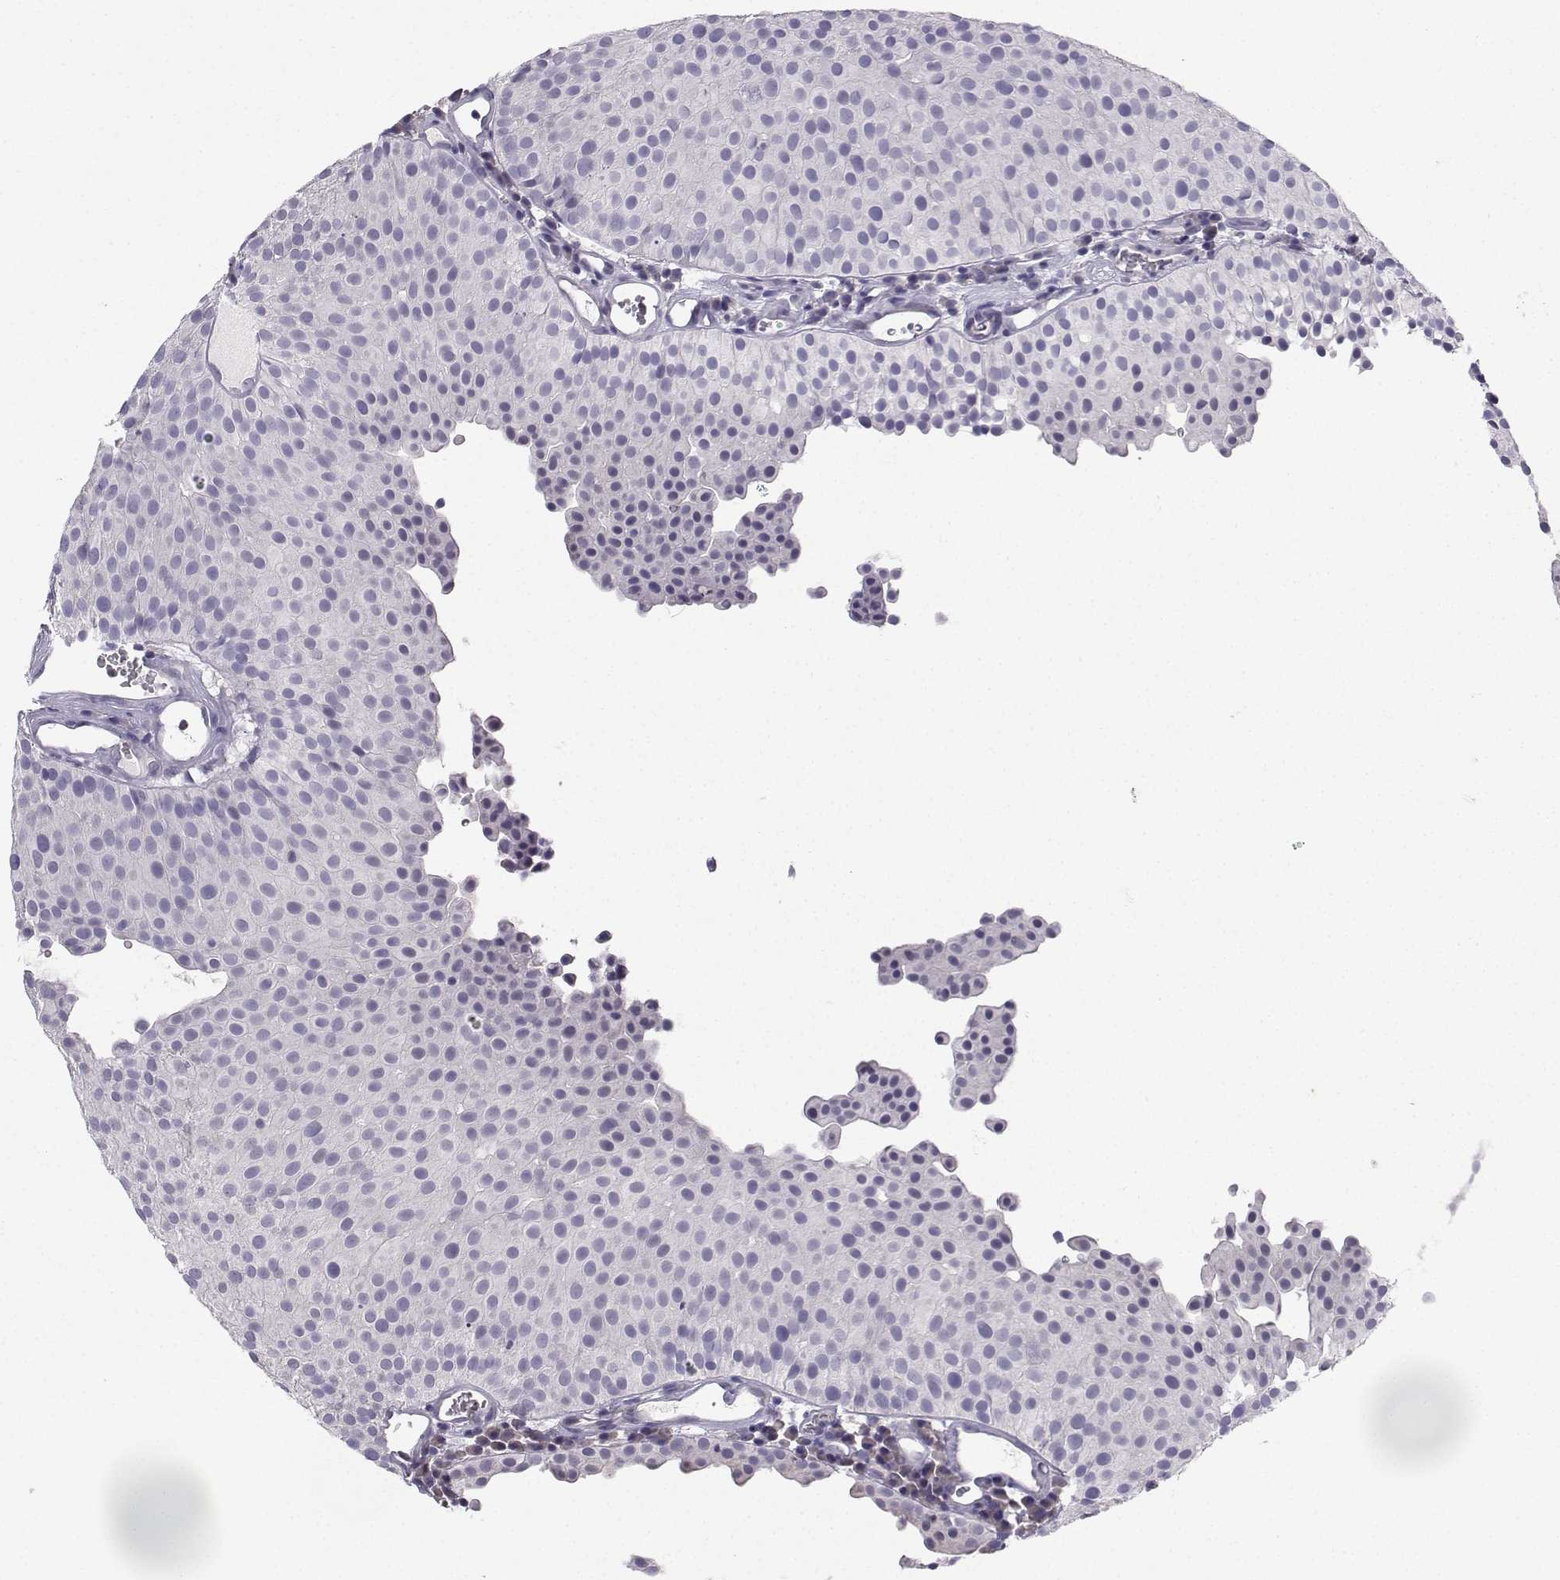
{"staining": {"intensity": "negative", "quantity": "none", "location": "none"}, "tissue": "urothelial cancer", "cell_type": "Tumor cells", "image_type": "cancer", "snomed": [{"axis": "morphology", "description": "Urothelial carcinoma, Low grade"}, {"axis": "topography", "description": "Urinary bladder"}], "caption": "This is a photomicrograph of IHC staining of urothelial cancer, which shows no expression in tumor cells.", "gene": "CALY", "patient": {"sex": "female", "age": 87}}